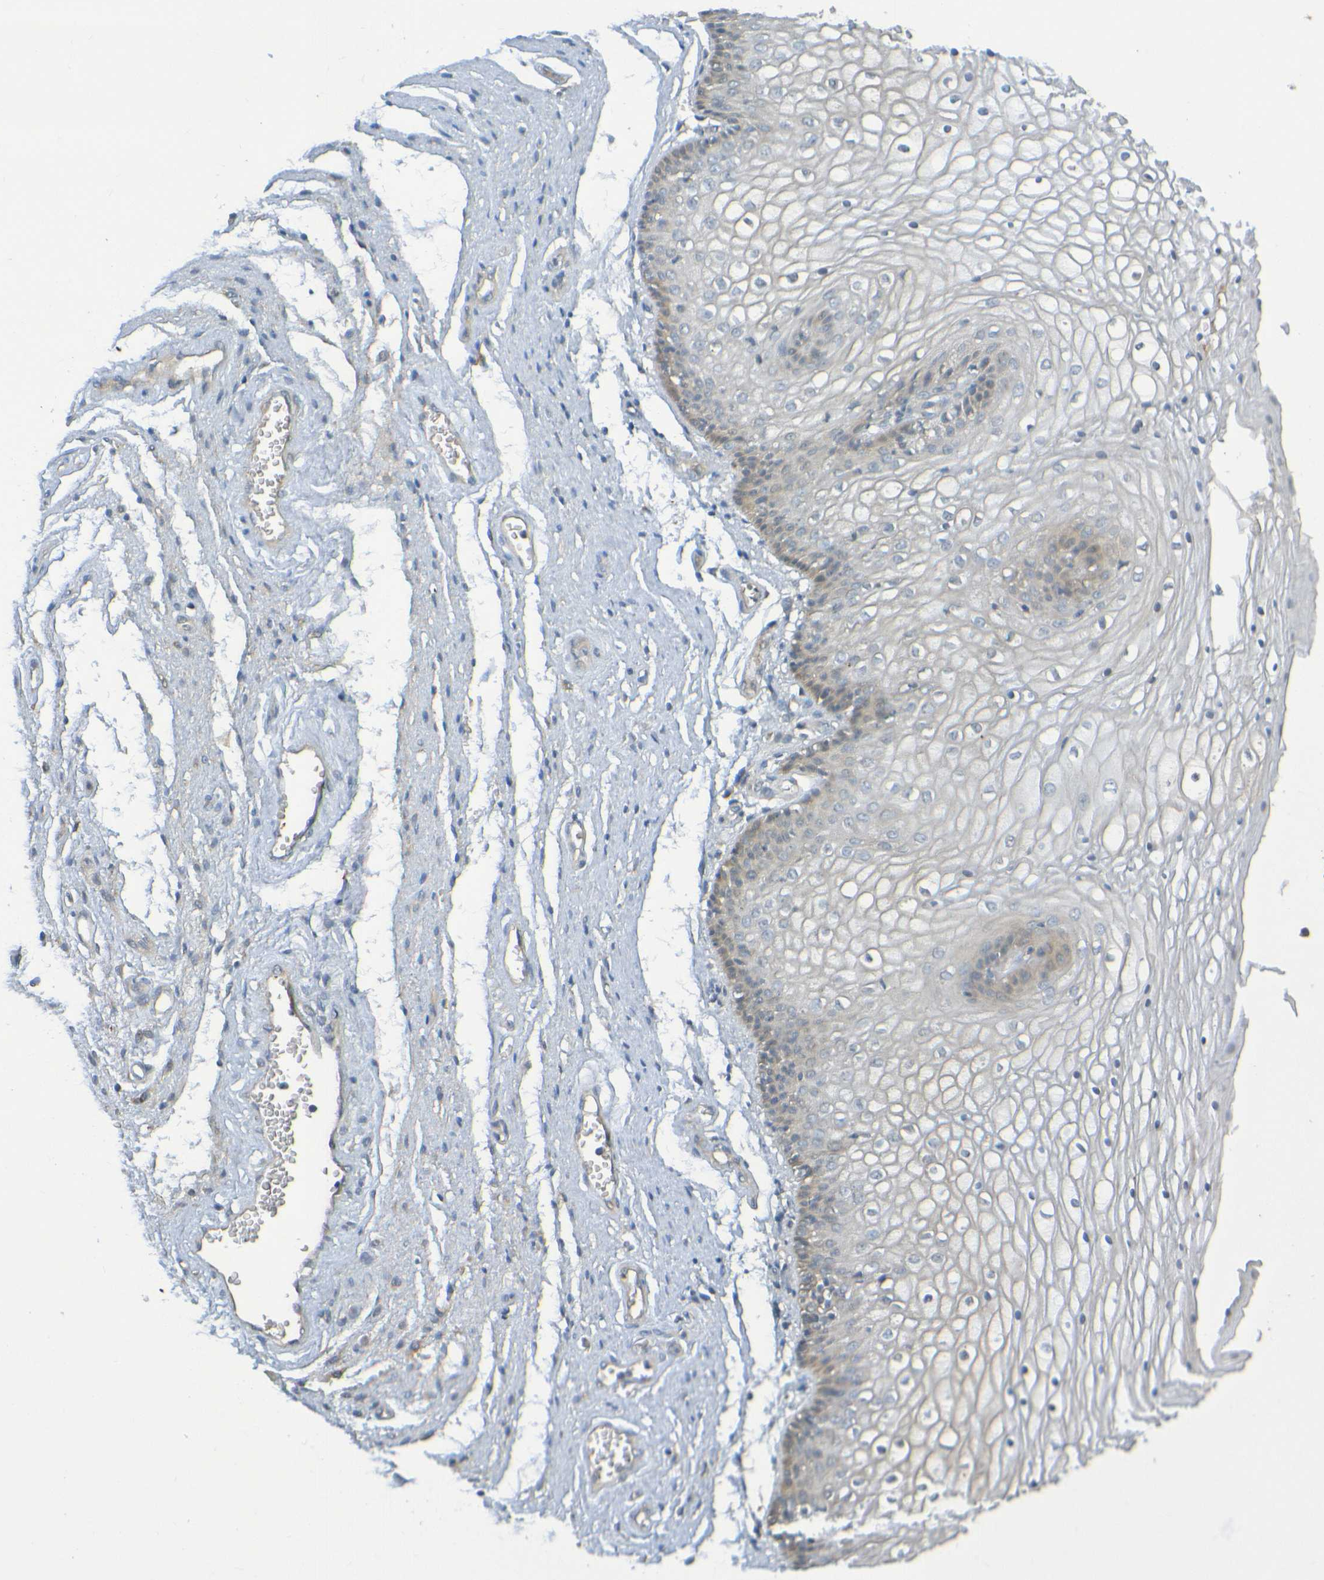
{"staining": {"intensity": "weak", "quantity": "<25%", "location": "cytoplasmic/membranous"}, "tissue": "vagina", "cell_type": "Squamous epithelial cells", "image_type": "normal", "snomed": [{"axis": "morphology", "description": "Normal tissue, NOS"}, {"axis": "topography", "description": "Vagina"}], "caption": "Photomicrograph shows no significant protein staining in squamous epithelial cells of unremarkable vagina. (Immunohistochemistry (ihc), brightfield microscopy, high magnification).", "gene": "CYP4F2", "patient": {"sex": "female", "age": 34}}